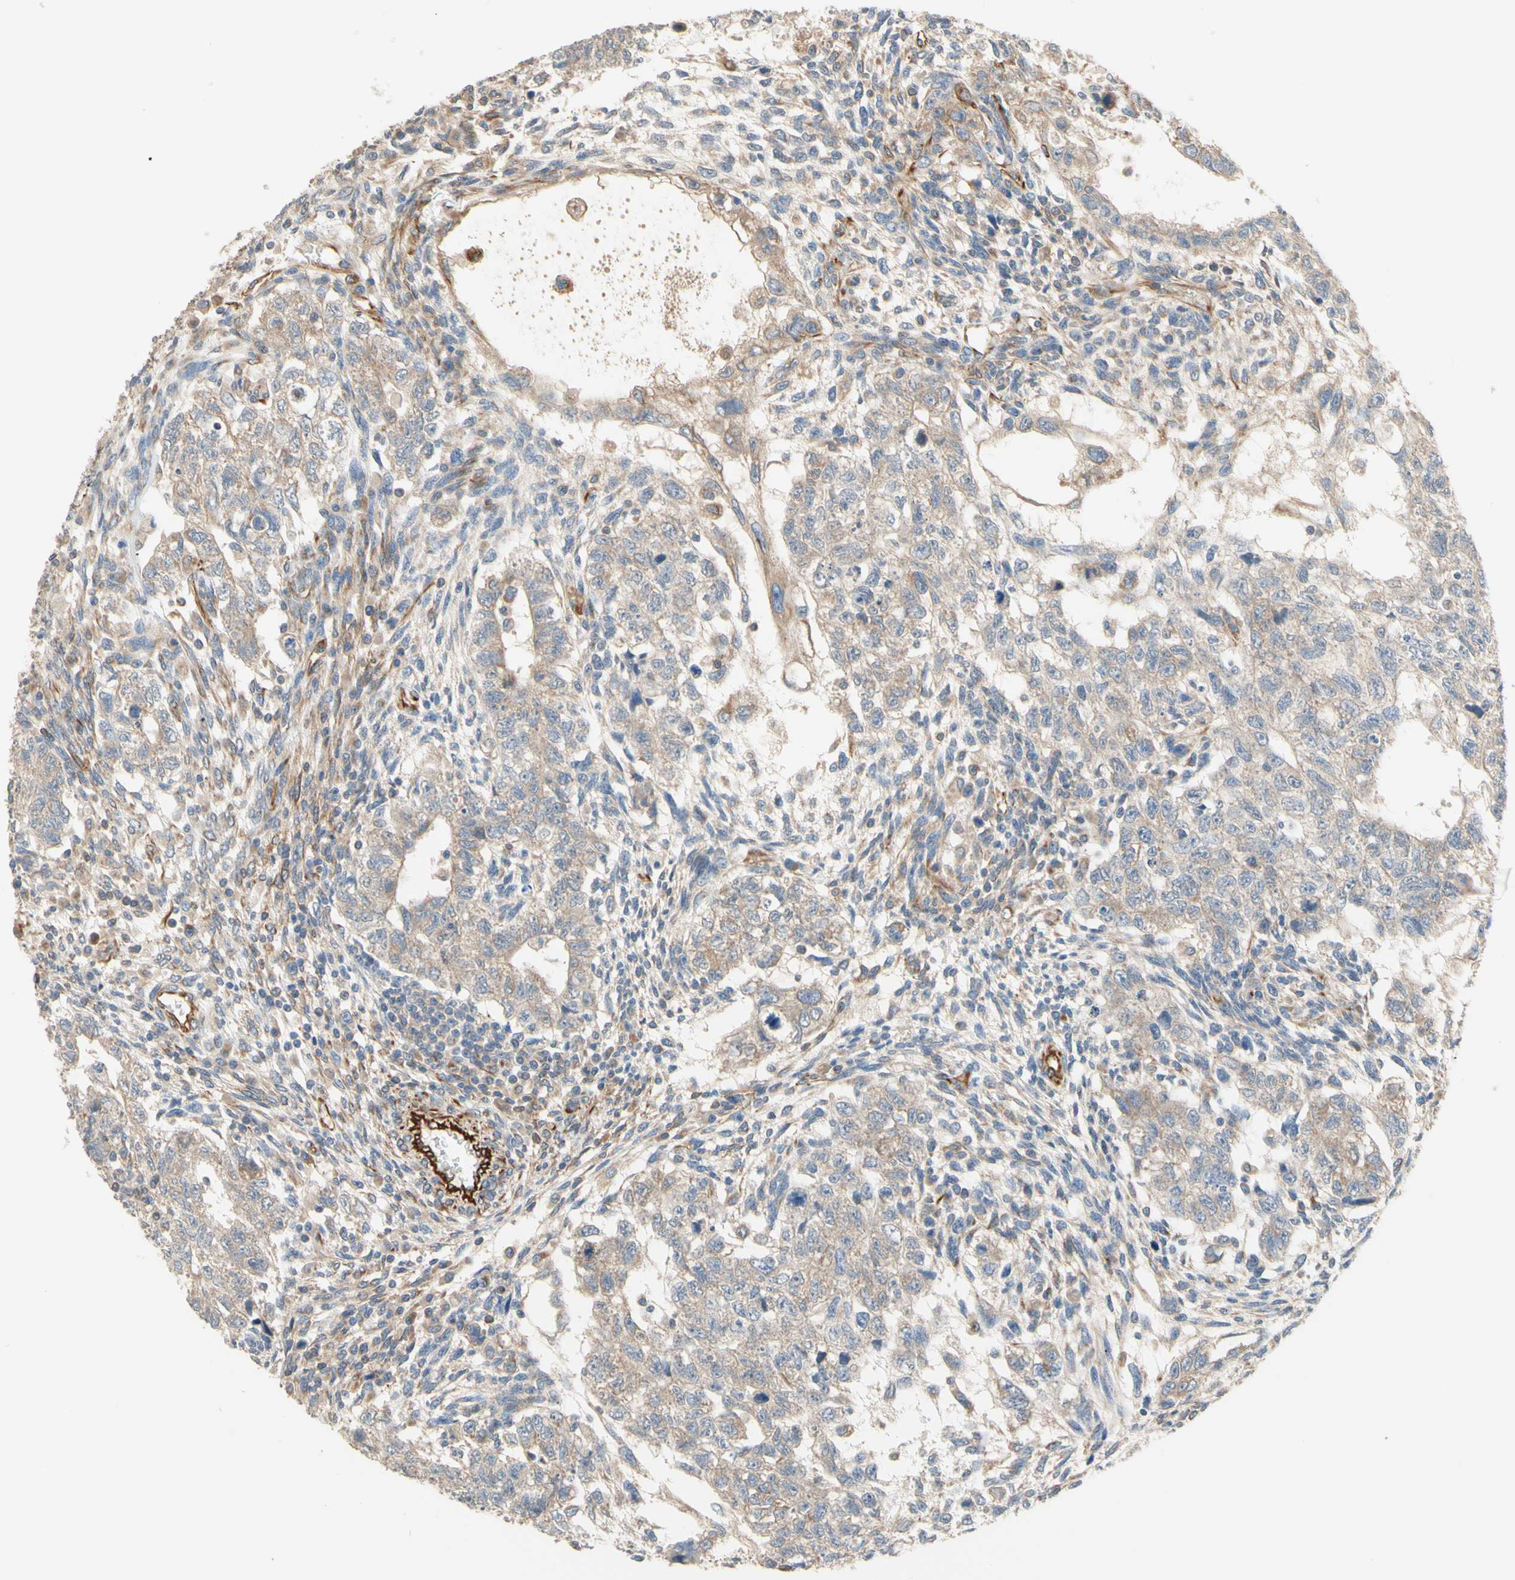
{"staining": {"intensity": "weak", "quantity": "25%-75%", "location": "cytoplasmic/membranous"}, "tissue": "testis cancer", "cell_type": "Tumor cells", "image_type": "cancer", "snomed": [{"axis": "morphology", "description": "Normal tissue, NOS"}, {"axis": "morphology", "description": "Carcinoma, Embryonal, NOS"}, {"axis": "topography", "description": "Testis"}], "caption": "Weak cytoplasmic/membranous positivity for a protein is present in about 25%-75% of tumor cells of testis embryonal carcinoma using immunohistochemistry (IHC).", "gene": "TRAF2", "patient": {"sex": "male", "age": 36}}